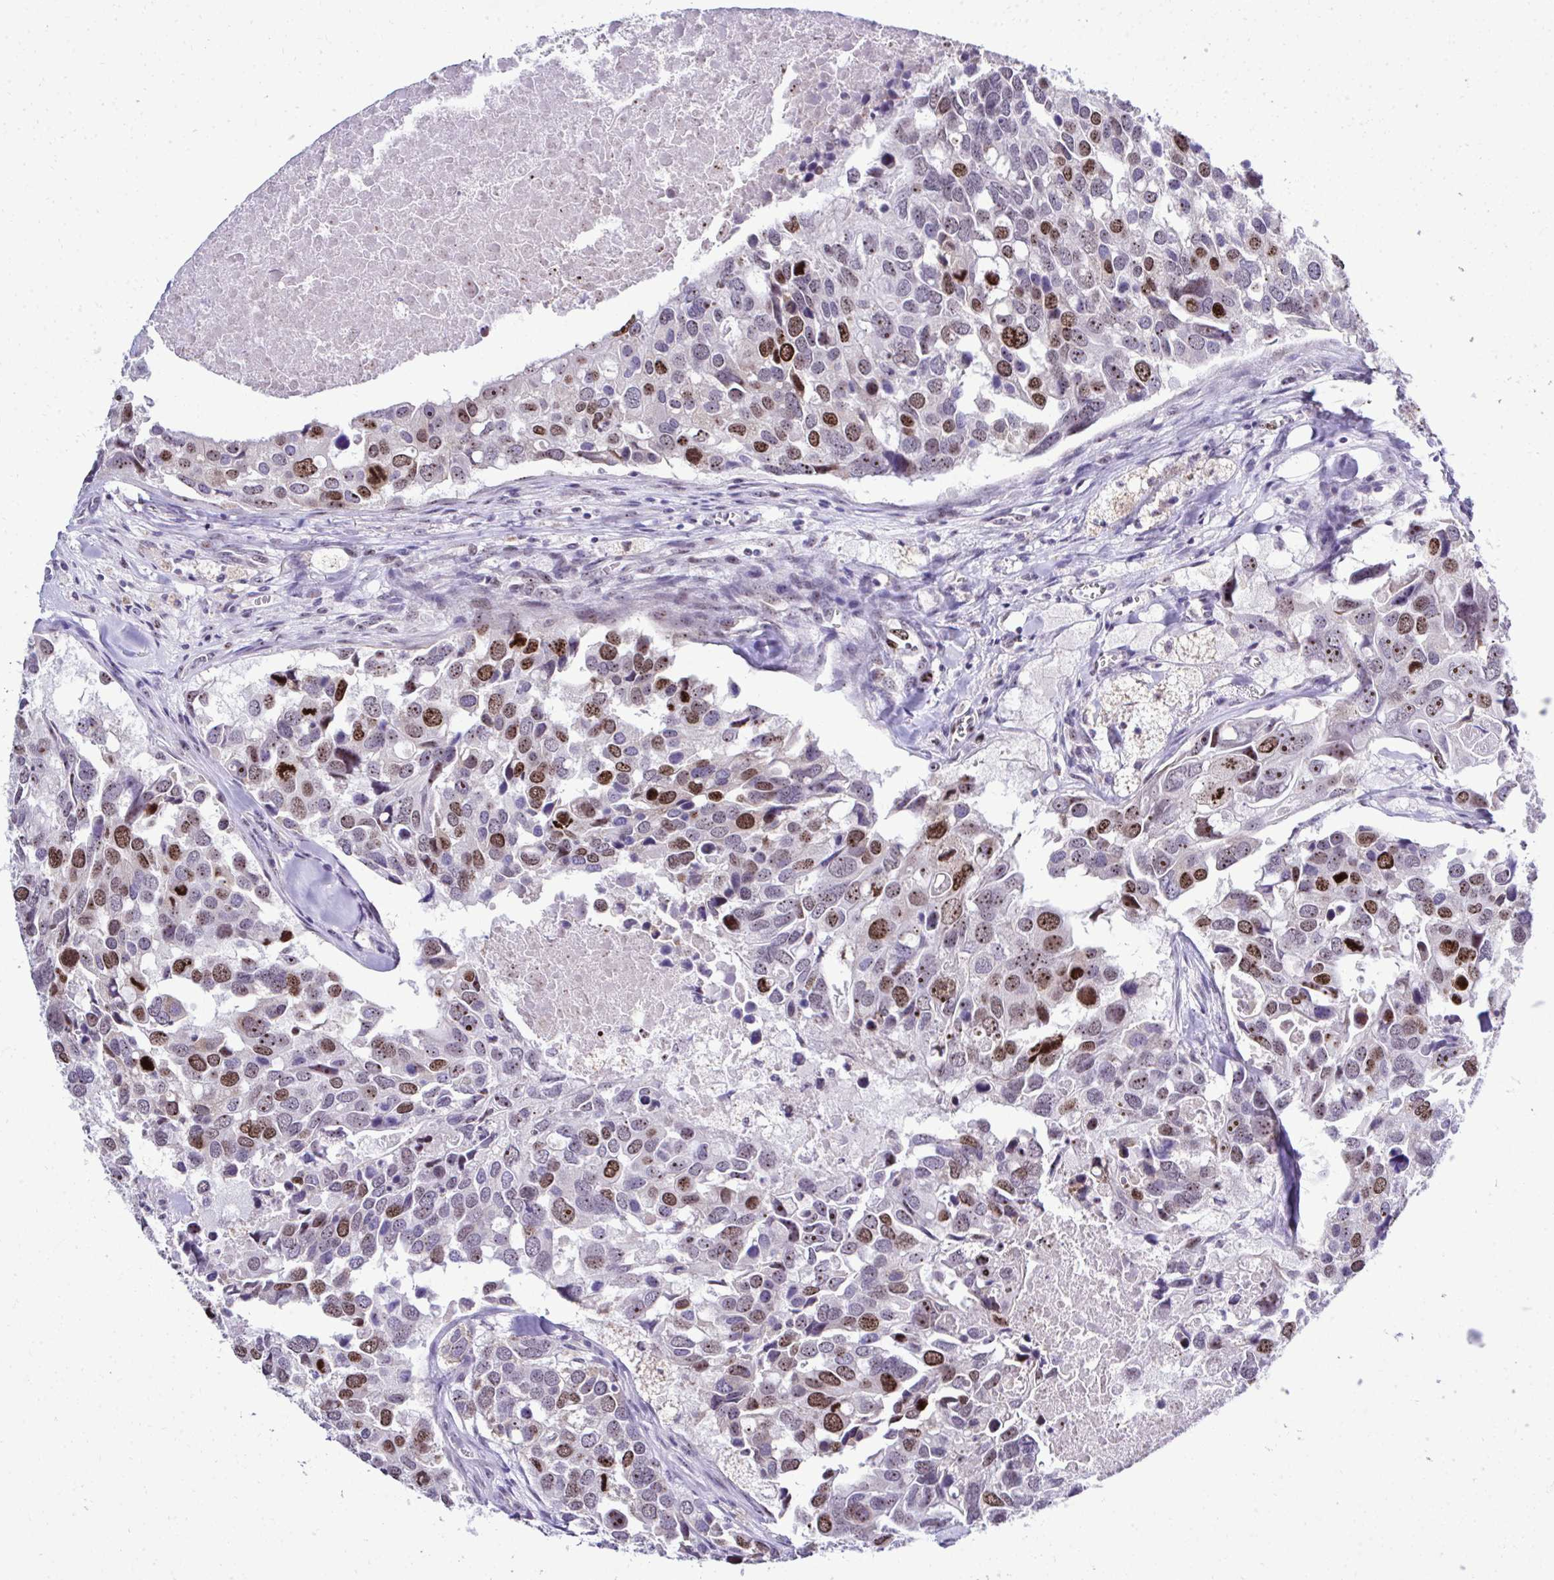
{"staining": {"intensity": "strong", "quantity": "25%-75%", "location": "nuclear"}, "tissue": "breast cancer", "cell_type": "Tumor cells", "image_type": "cancer", "snomed": [{"axis": "morphology", "description": "Duct carcinoma"}, {"axis": "topography", "description": "Breast"}], "caption": "Strong nuclear positivity is appreciated in about 25%-75% of tumor cells in breast cancer.", "gene": "CEP72", "patient": {"sex": "female", "age": 83}}